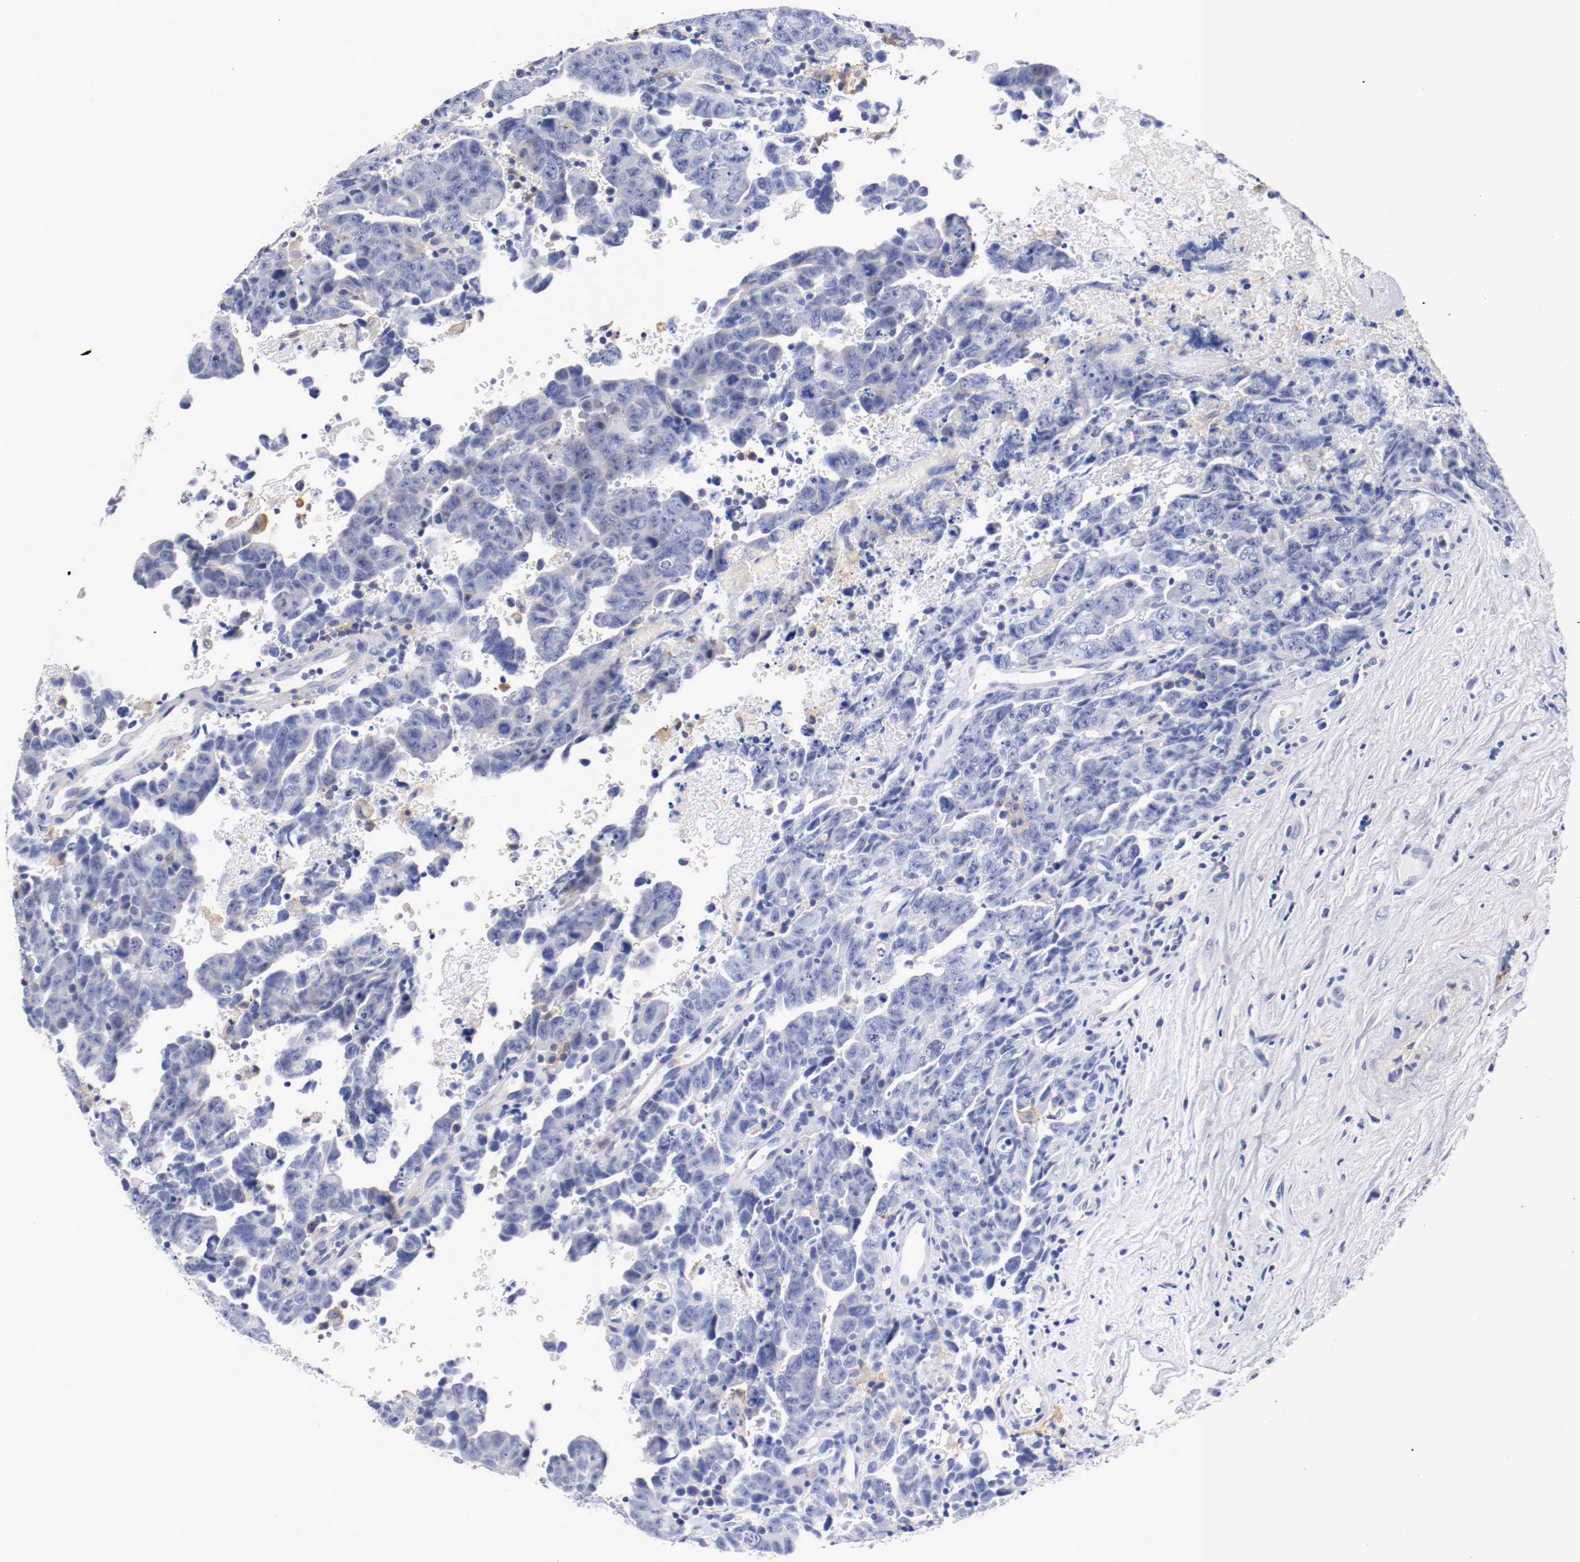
{"staining": {"intensity": "negative", "quantity": "none", "location": "none"}, "tissue": "testis cancer", "cell_type": "Tumor cells", "image_type": "cancer", "snomed": [{"axis": "morphology", "description": "Carcinoma, Embryonal, NOS"}, {"axis": "topography", "description": "Testis"}], "caption": "The image exhibits no staining of tumor cells in embryonal carcinoma (testis).", "gene": "FGFBP1", "patient": {"sex": "male", "age": 28}}